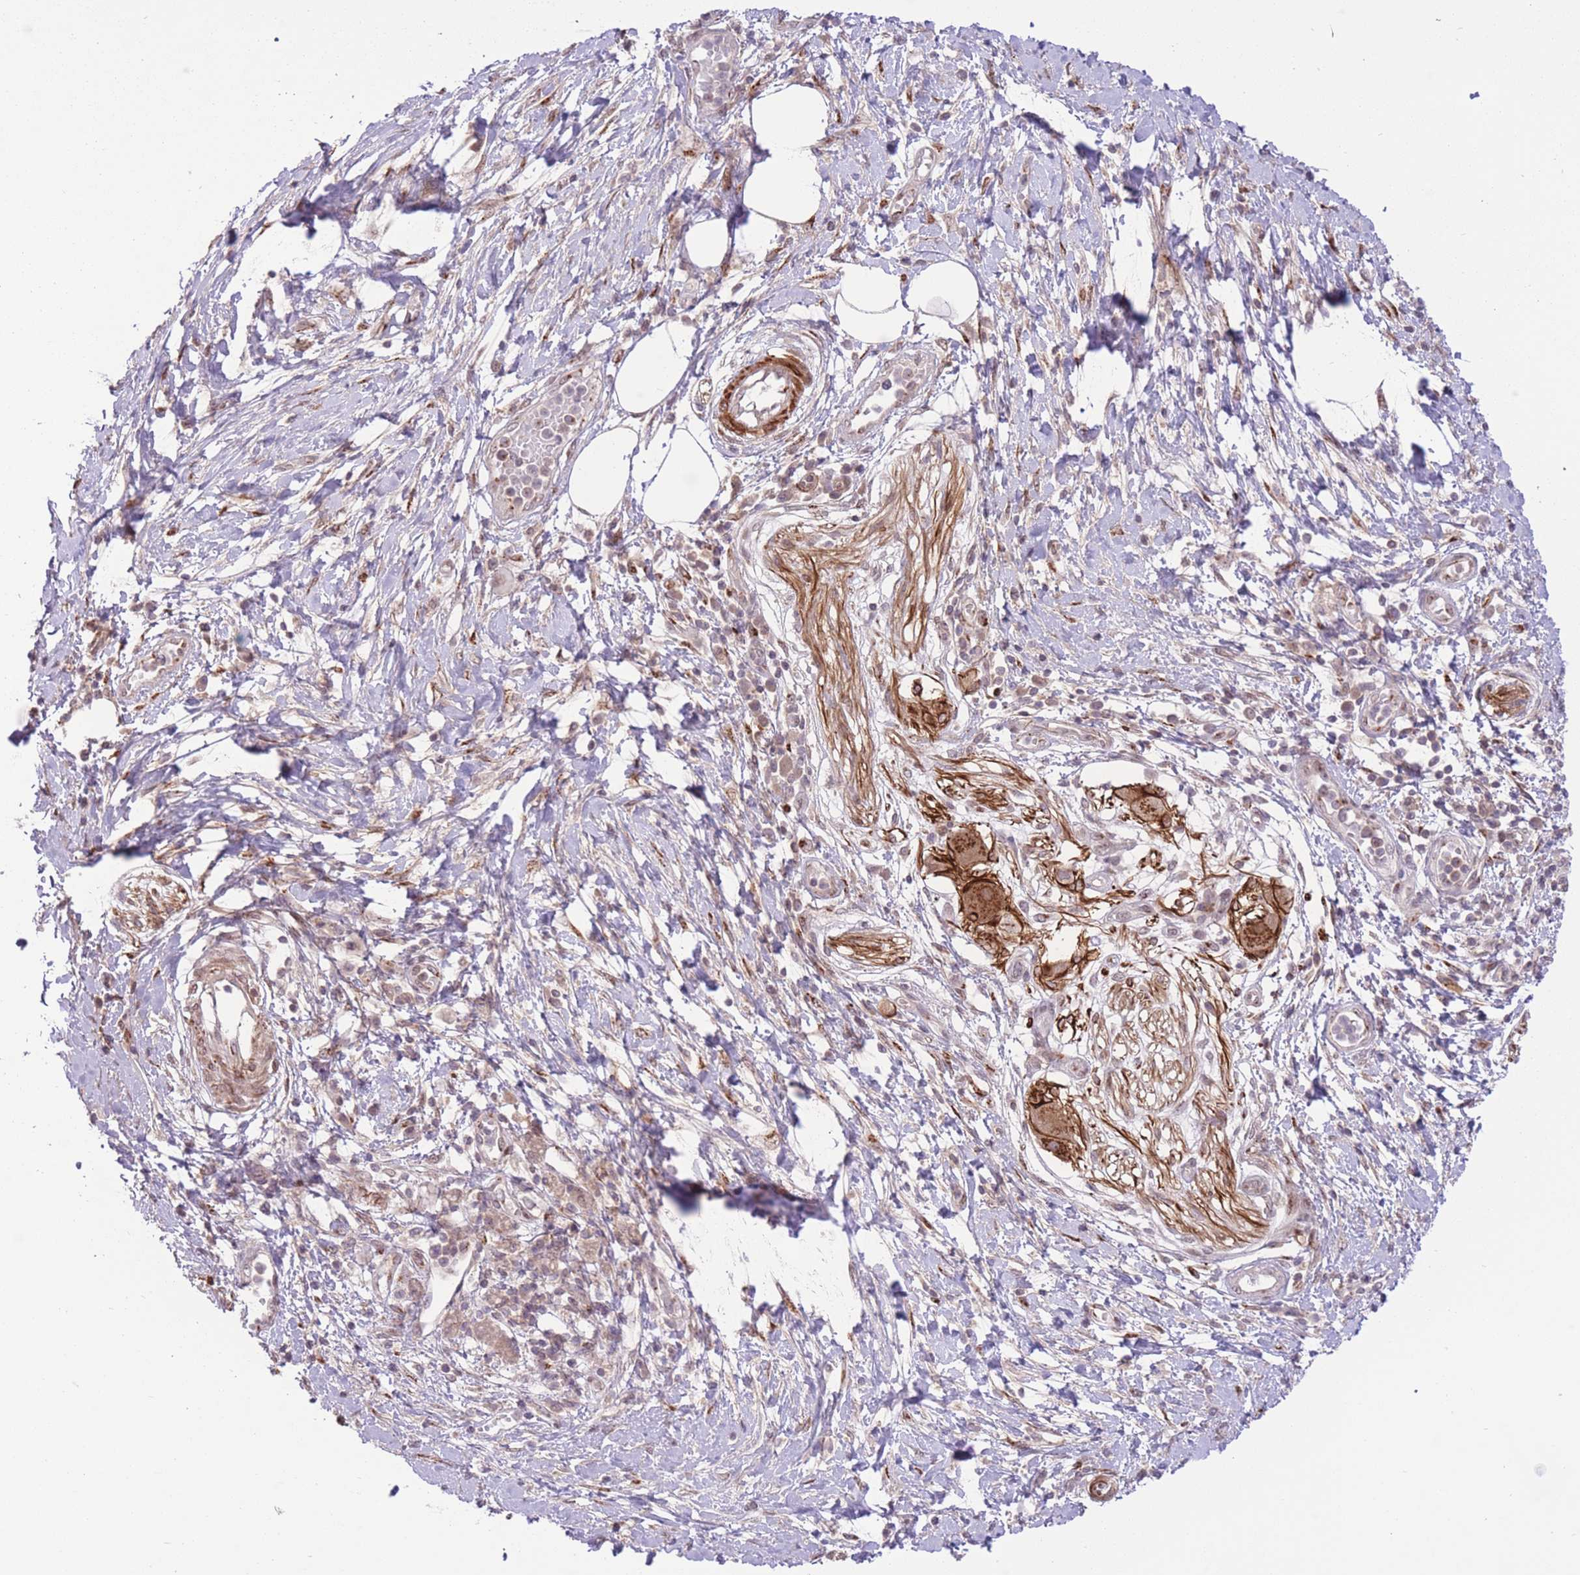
{"staining": {"intensity": "strong", "quantity": ">75%", "location": "cytoplasmic/membranous"}, "tissue": "pancreatic cancer", "cell_type": "Tumor cells", "image_type": "cancer", "snomed": [{"axis": "morphology", "description": "Adenocarcinoma, NOS"}, {"axis": "topography", "description": "Pancreas"}], "caption": "There is high levels of strong cytoplasmic/membranous expression in tumor cells of pancreatic cancer, as demonstrated by immunohistochemical staining (brown color).", "gene": "ZBED5", "patient": {"sex": "male", "age": 68}}